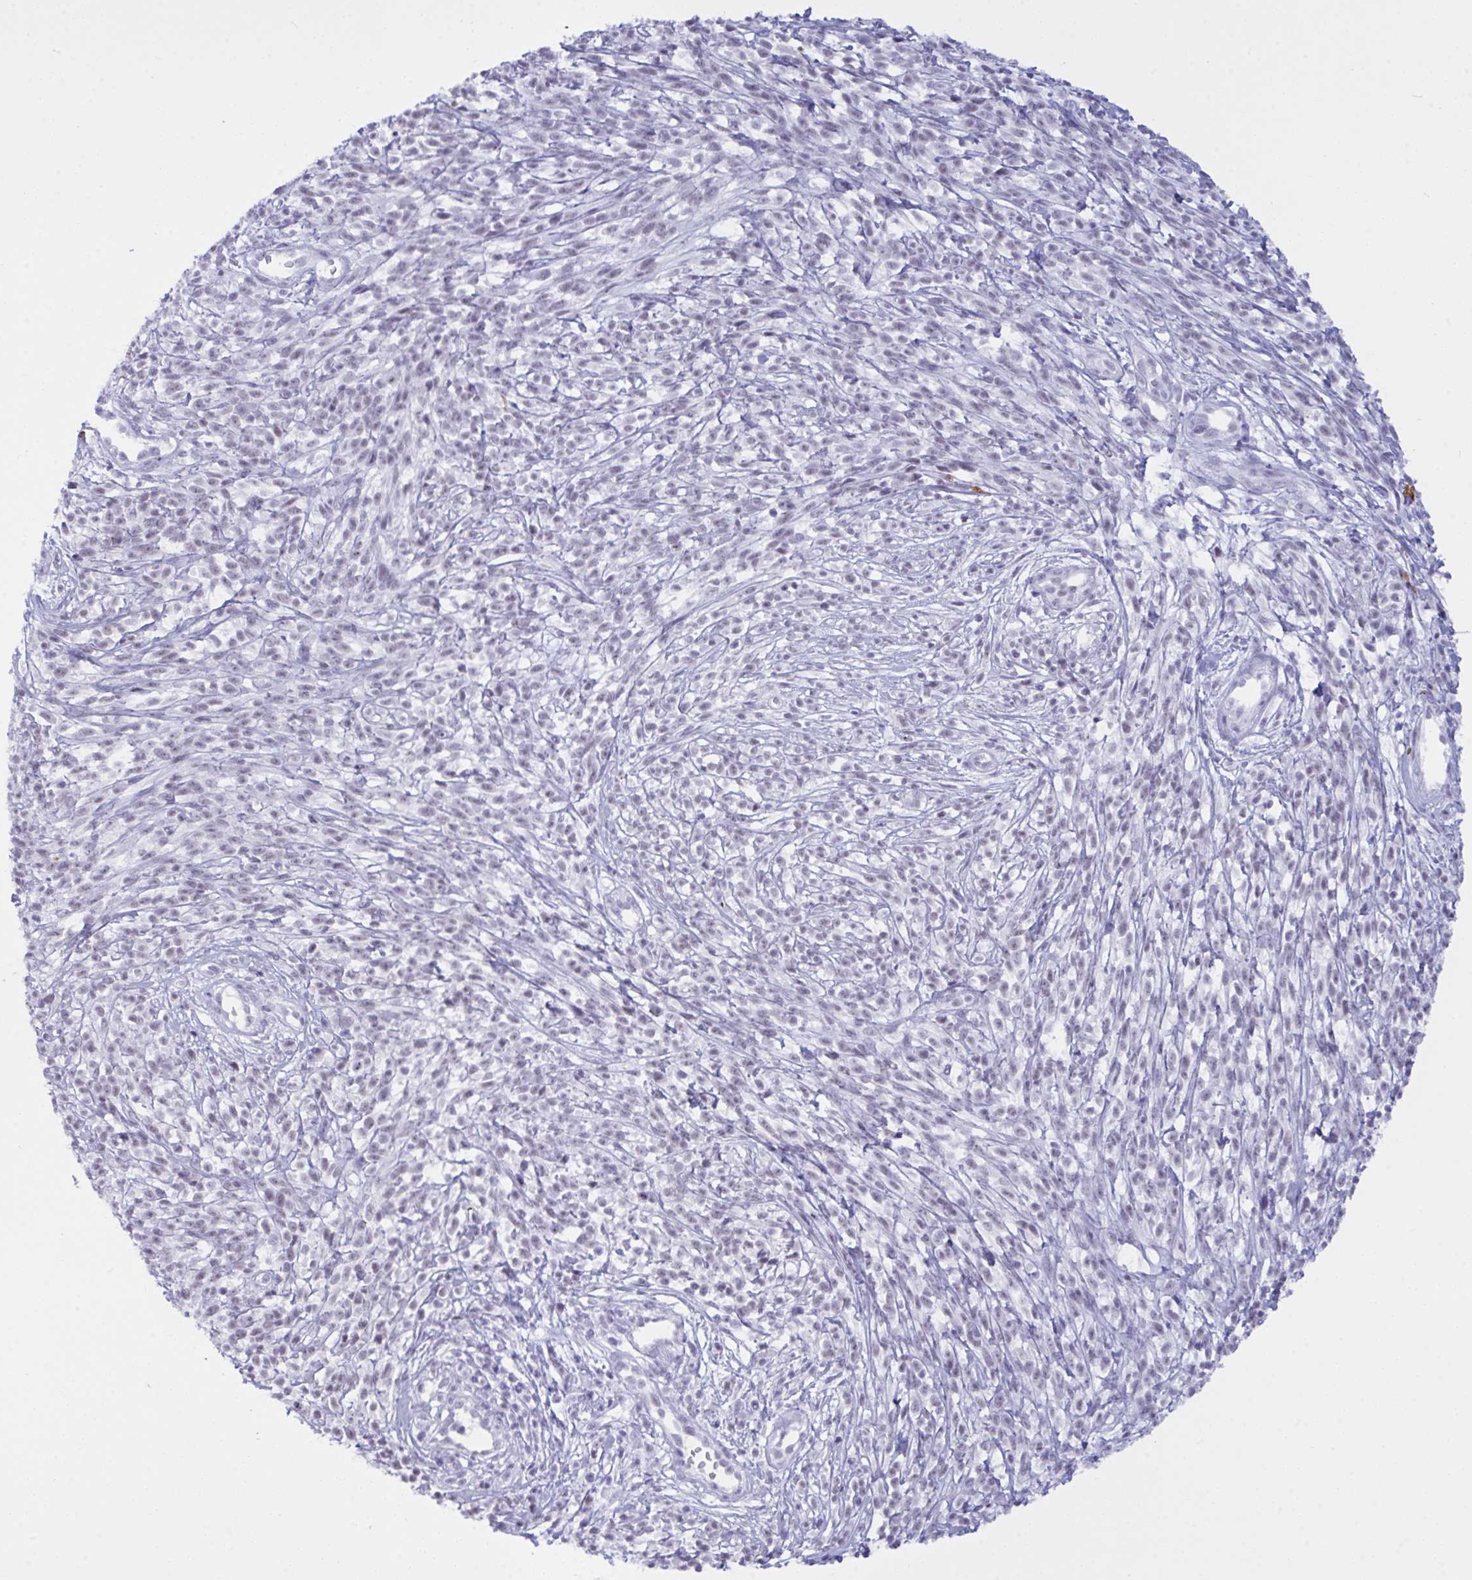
{"staining": {"intensity": "negative", "quantity": "none", "location": "none"}, "tissue": "melanoma", "cell_type": "Tumor cells", "image_type": "cancer", "snomed": [{"axis": "morphology", "description": "Malignant melanoma, NOS"}, {"axis": "topography", "description": "Skin"}, {"axis": "topography", "description": "Skin of trunk"}], "caption": "An image of melanoma stained for a protein reveals no brown staining in tumor cells. (IHC, brightfield microscopy, high magnification).", "gene": "ELN", "patient": {"sex": "male", "age": 74}}